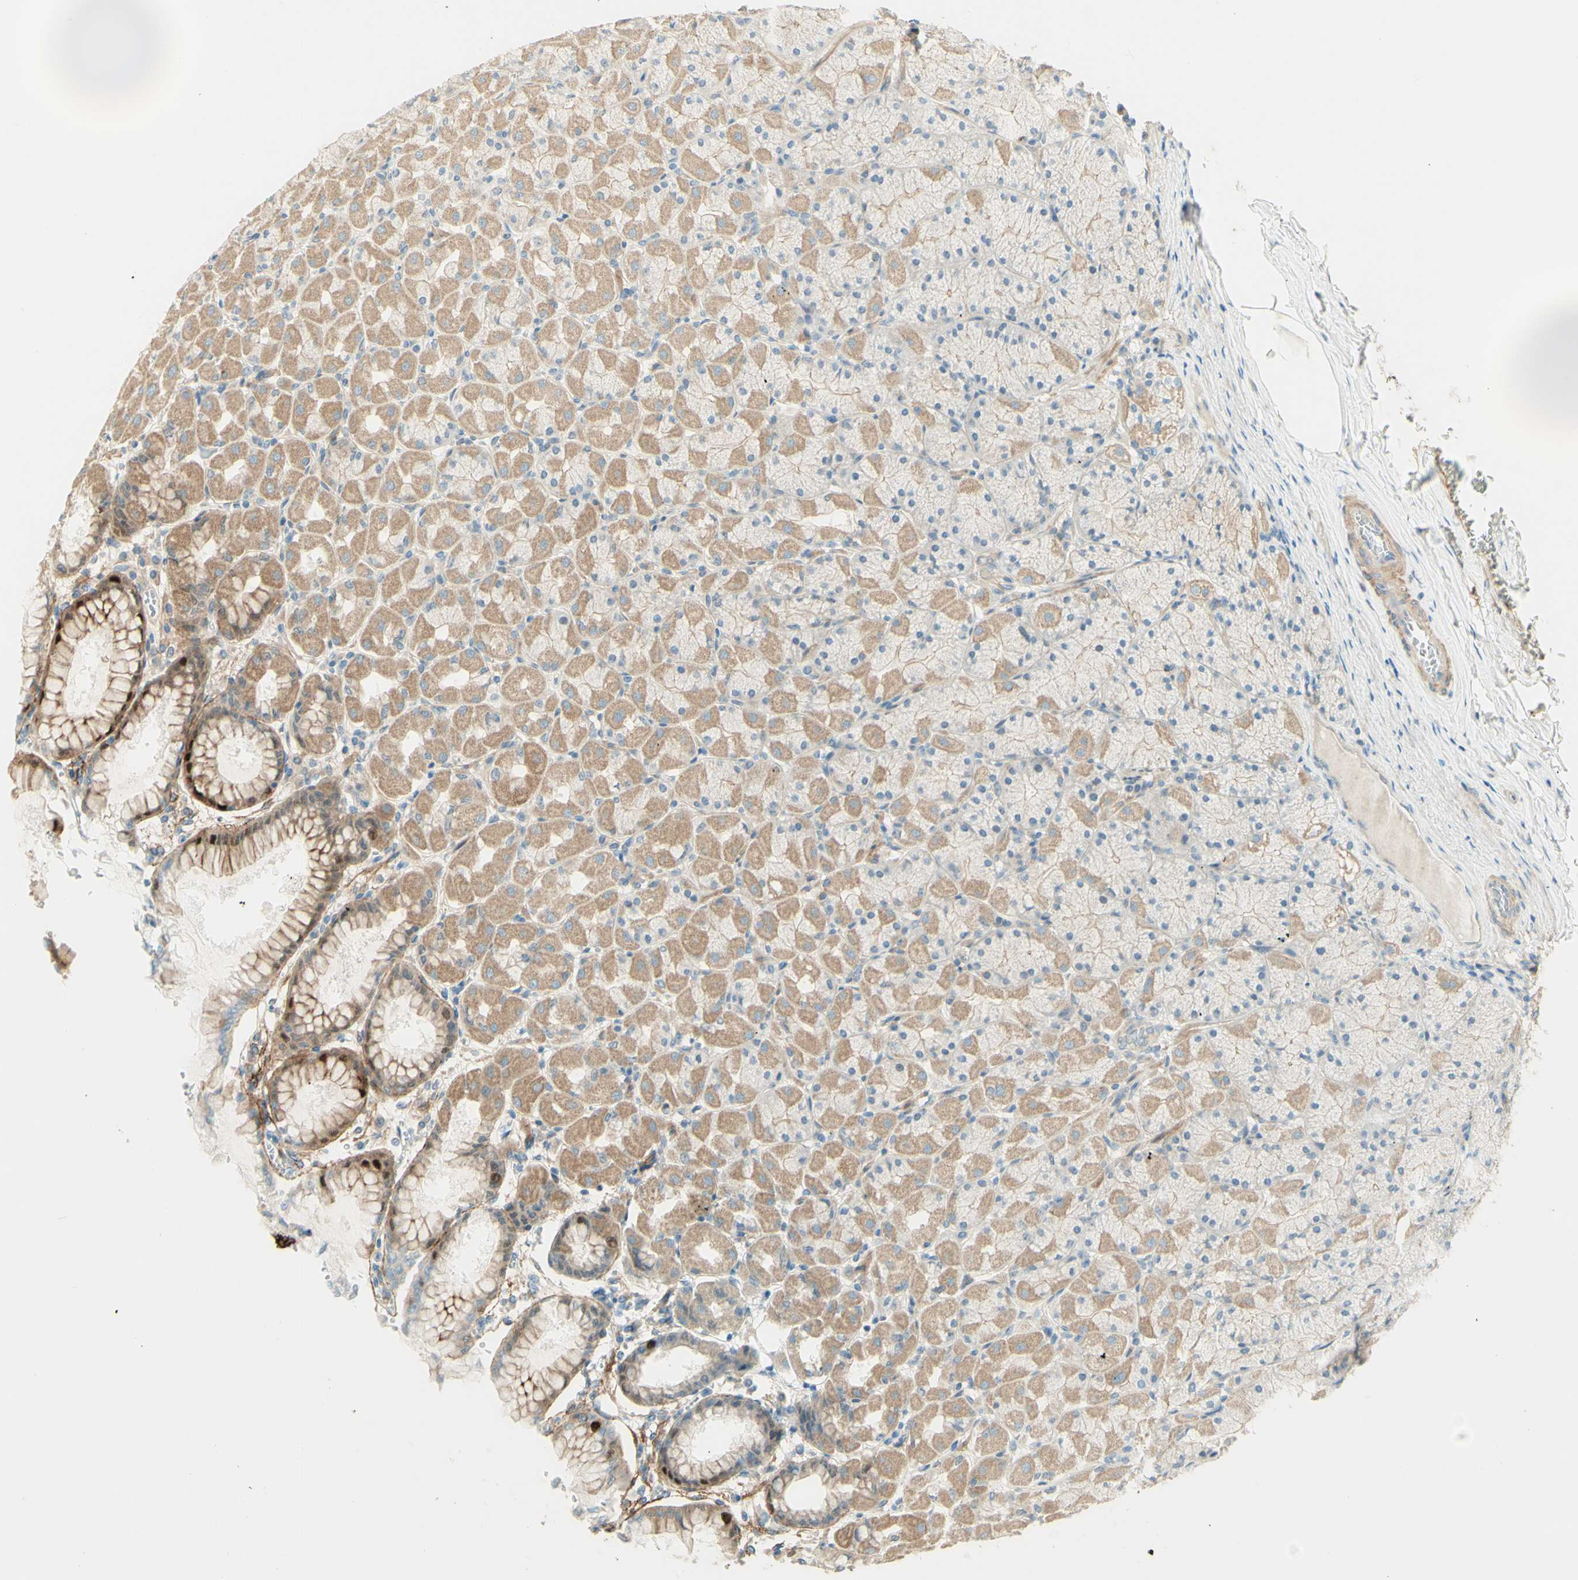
{"staining": {"intensity": "strong", "quantity": "25%-75%", "location": "cytoplasmic/membranous"}, "tissue": "stomach", "cell_type": "Glandular cells", "image_type": "normal", "snomed": [{"axis": "morphology", "description": "Normal tissue, NOS"}, {"axis": "topography", "description": "Stomach, upper"}], "caption": "A brown stain labels strong cytoplasmic/membranous positivity of a protein in glandular cells of normal stomach. (DAB (3,3'-diaminobenzidine) IHC, brown staining for protein, blue staining for nuclei).", "gene": "PROM1", "patient": {"sex": "female", "age": 56}}